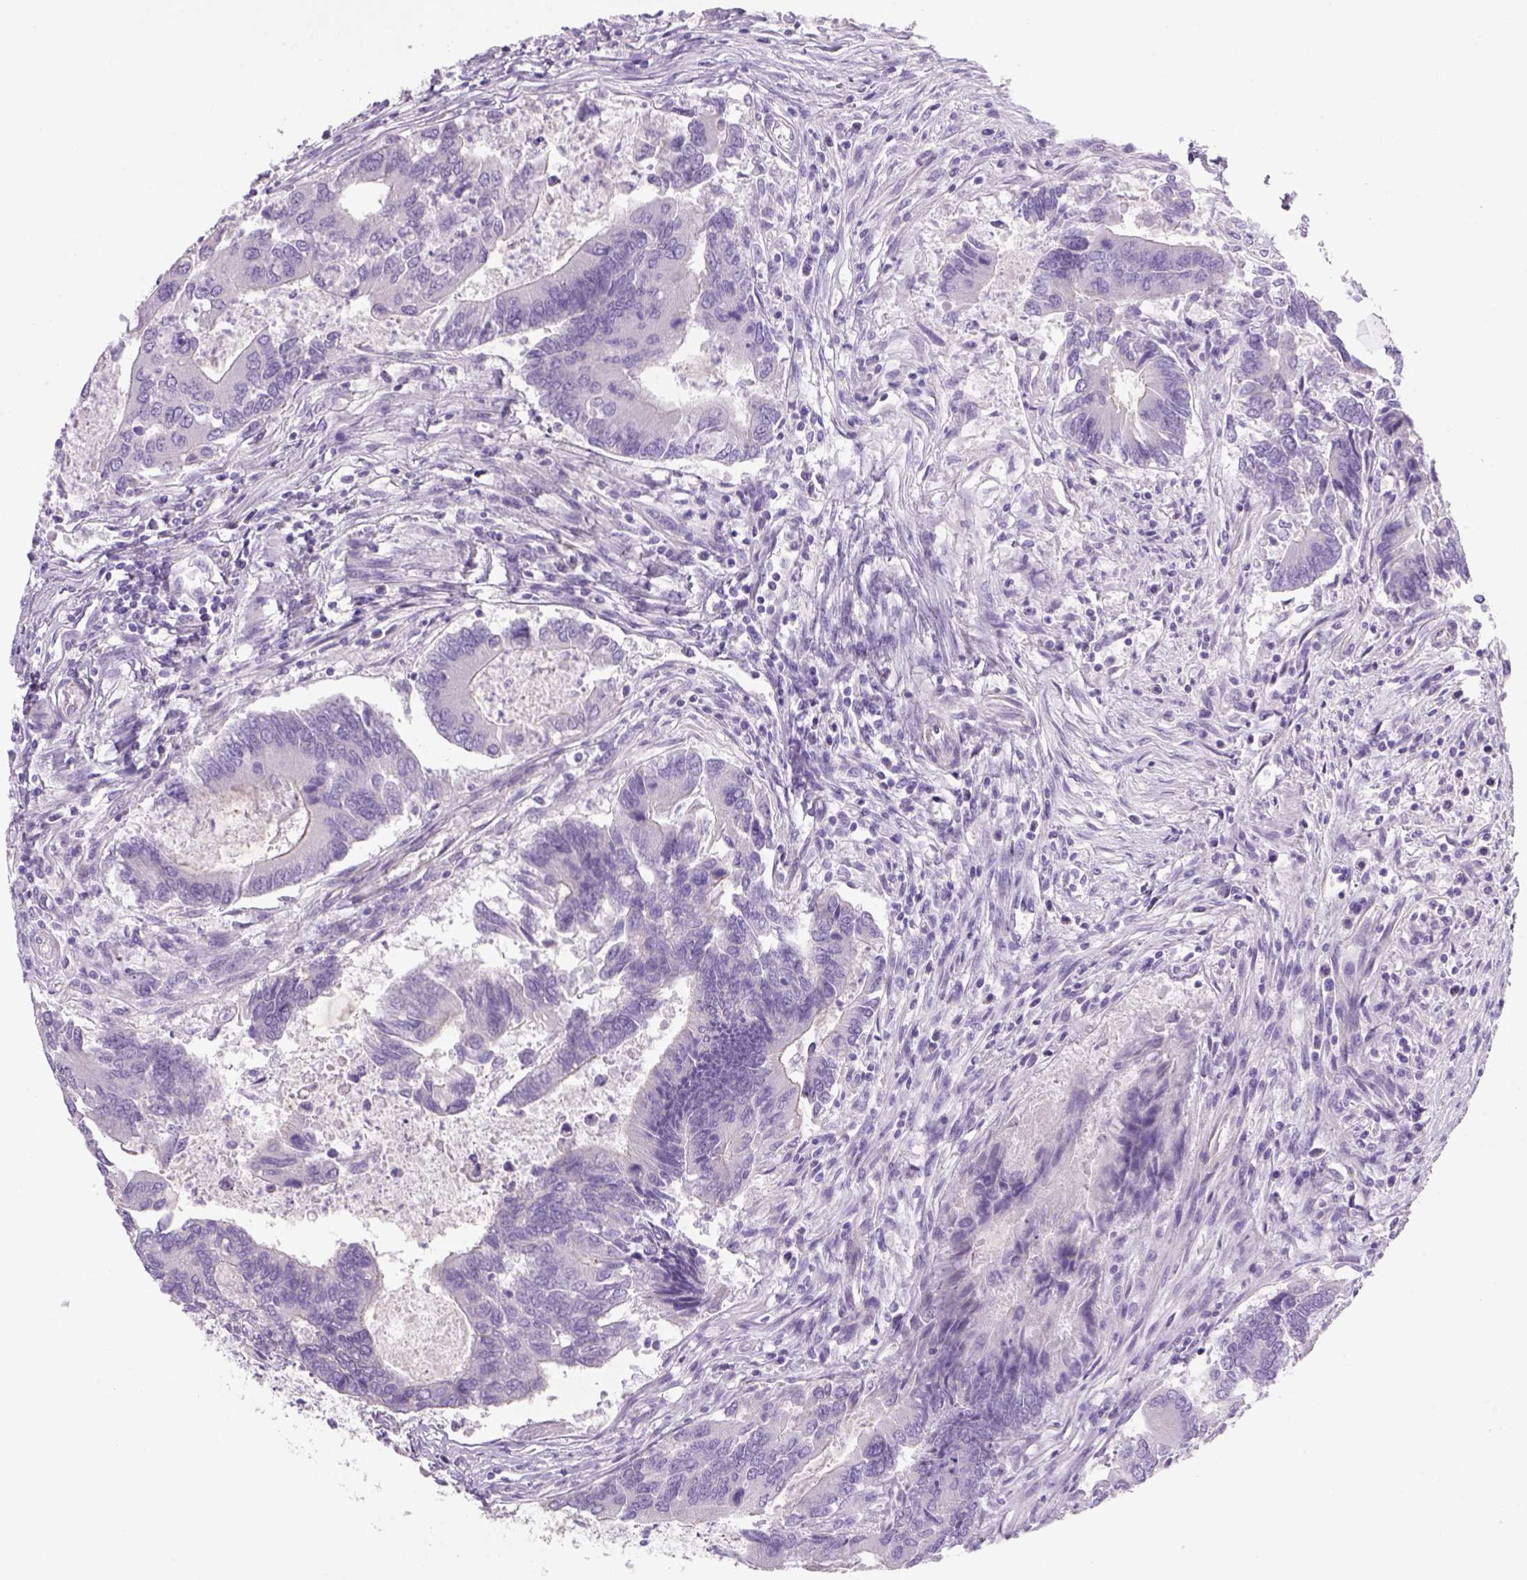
{"staining": {"intensity": "negative", "quantity": "none", "location": "none"}, "tissue": "colorectal cancer", "cell_type": "Tumor cells", "image_type": "cancer", "snomed": [{"axis": "morphology", "description": "Adenocarcinoma, NOS"}, {"axis": "topography", "description": "Colon"}], "caption": "A histopathology image of colorectal cancer stained for a protein reveals no brown staining in tumor cells.", "gene": "TENM4", "patient": {"sex": "female", "age": 67}}